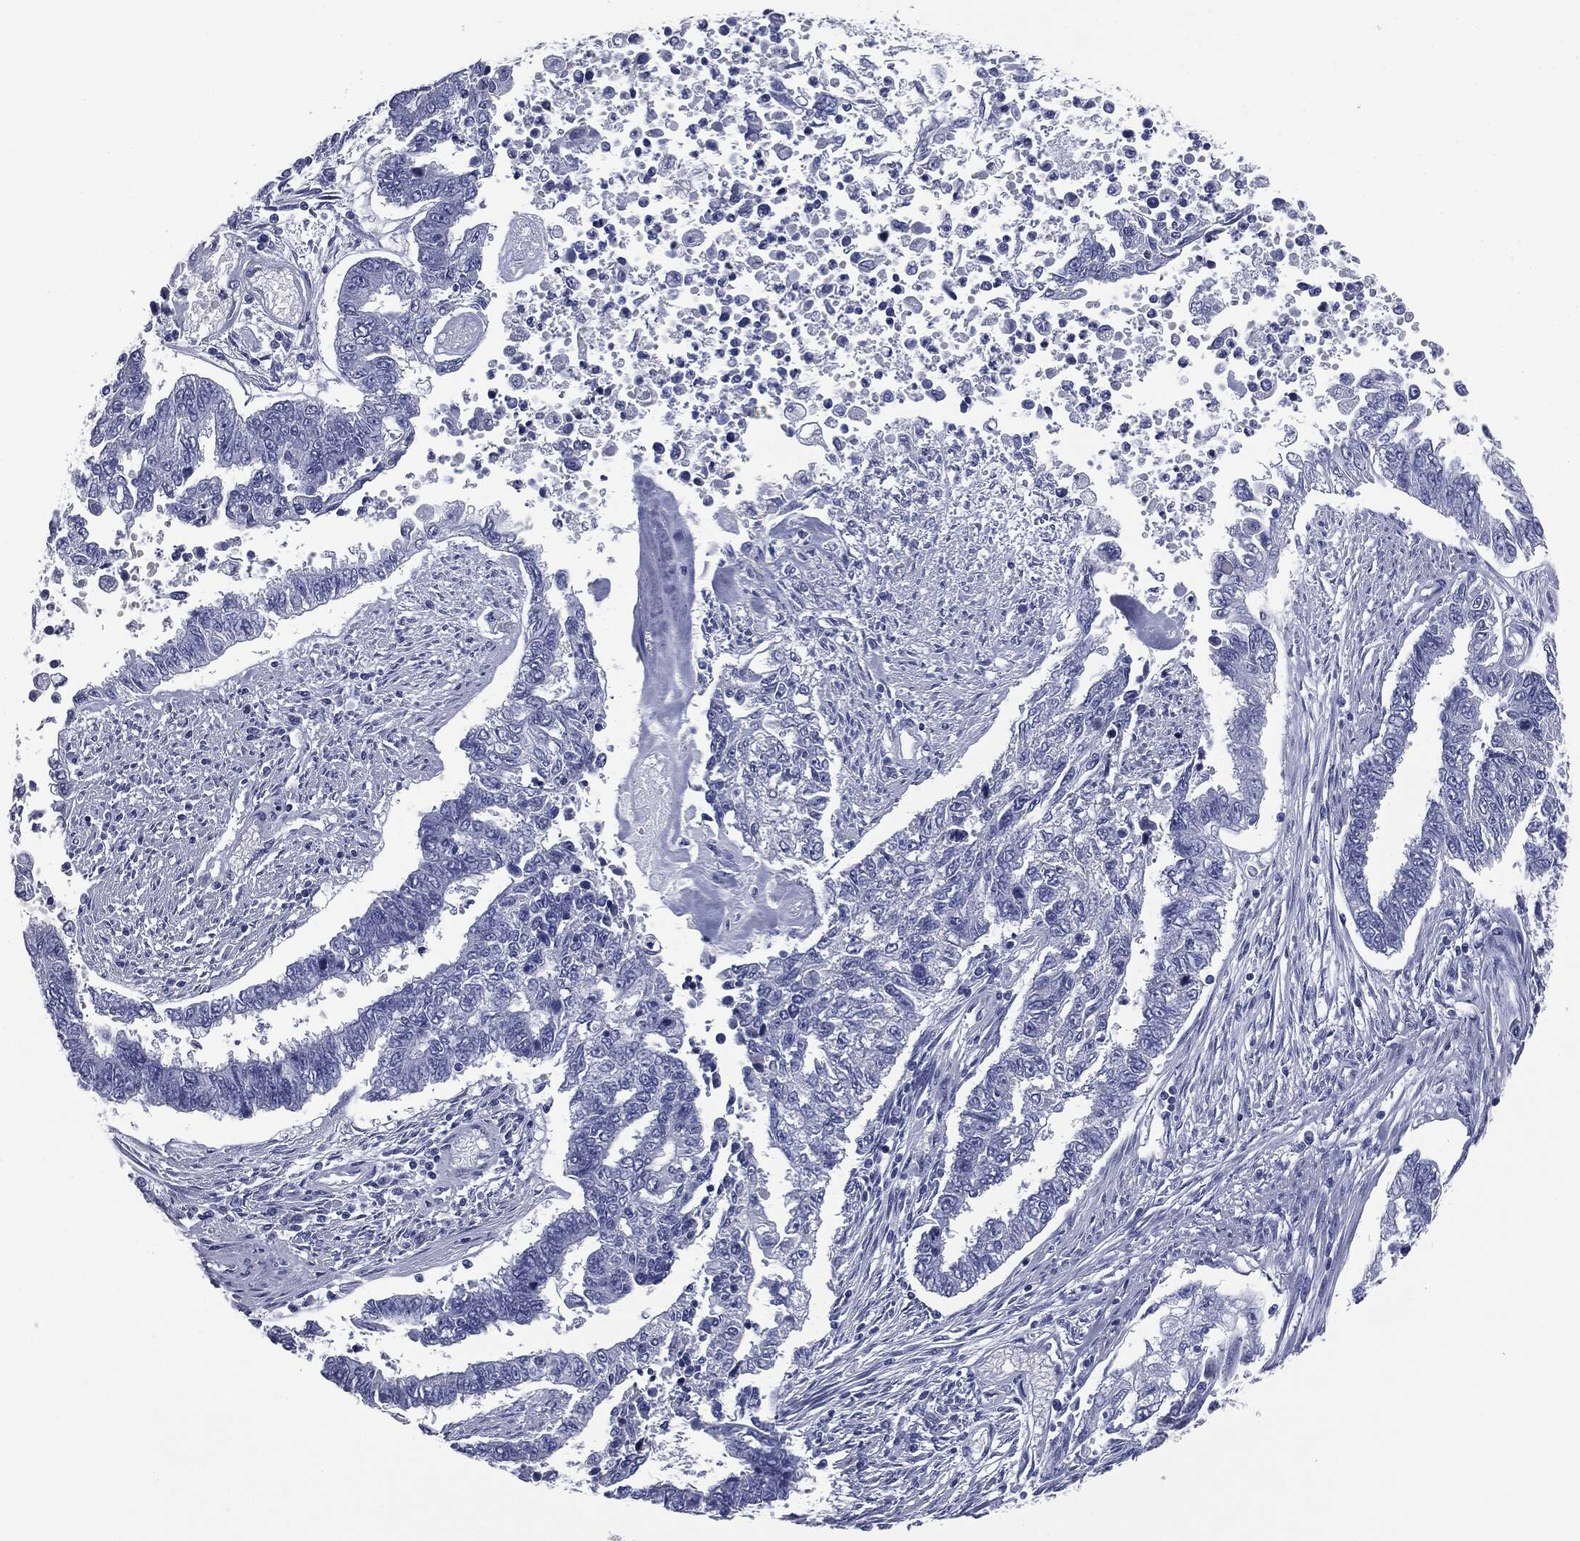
{"staining": {"intensity": "negative", "quantity": "none", "location": "none"}, "tissue": "endometrial cancer", "cell_type": "Tumor cells", "image_type": "cancer", "snomed": [{"axis": "morphology", "description": "Adenocarcinoma, NOS"}, {"axis": "topography", "description": "Uterus"}], "caption": "DAB immunohistochemical staining of endometrial cancer (adenocarcinoma) reveals no significant staining in tumor cells.", "gene": "ATP2A1", "patient": {"sex": "female", "age": 59}}